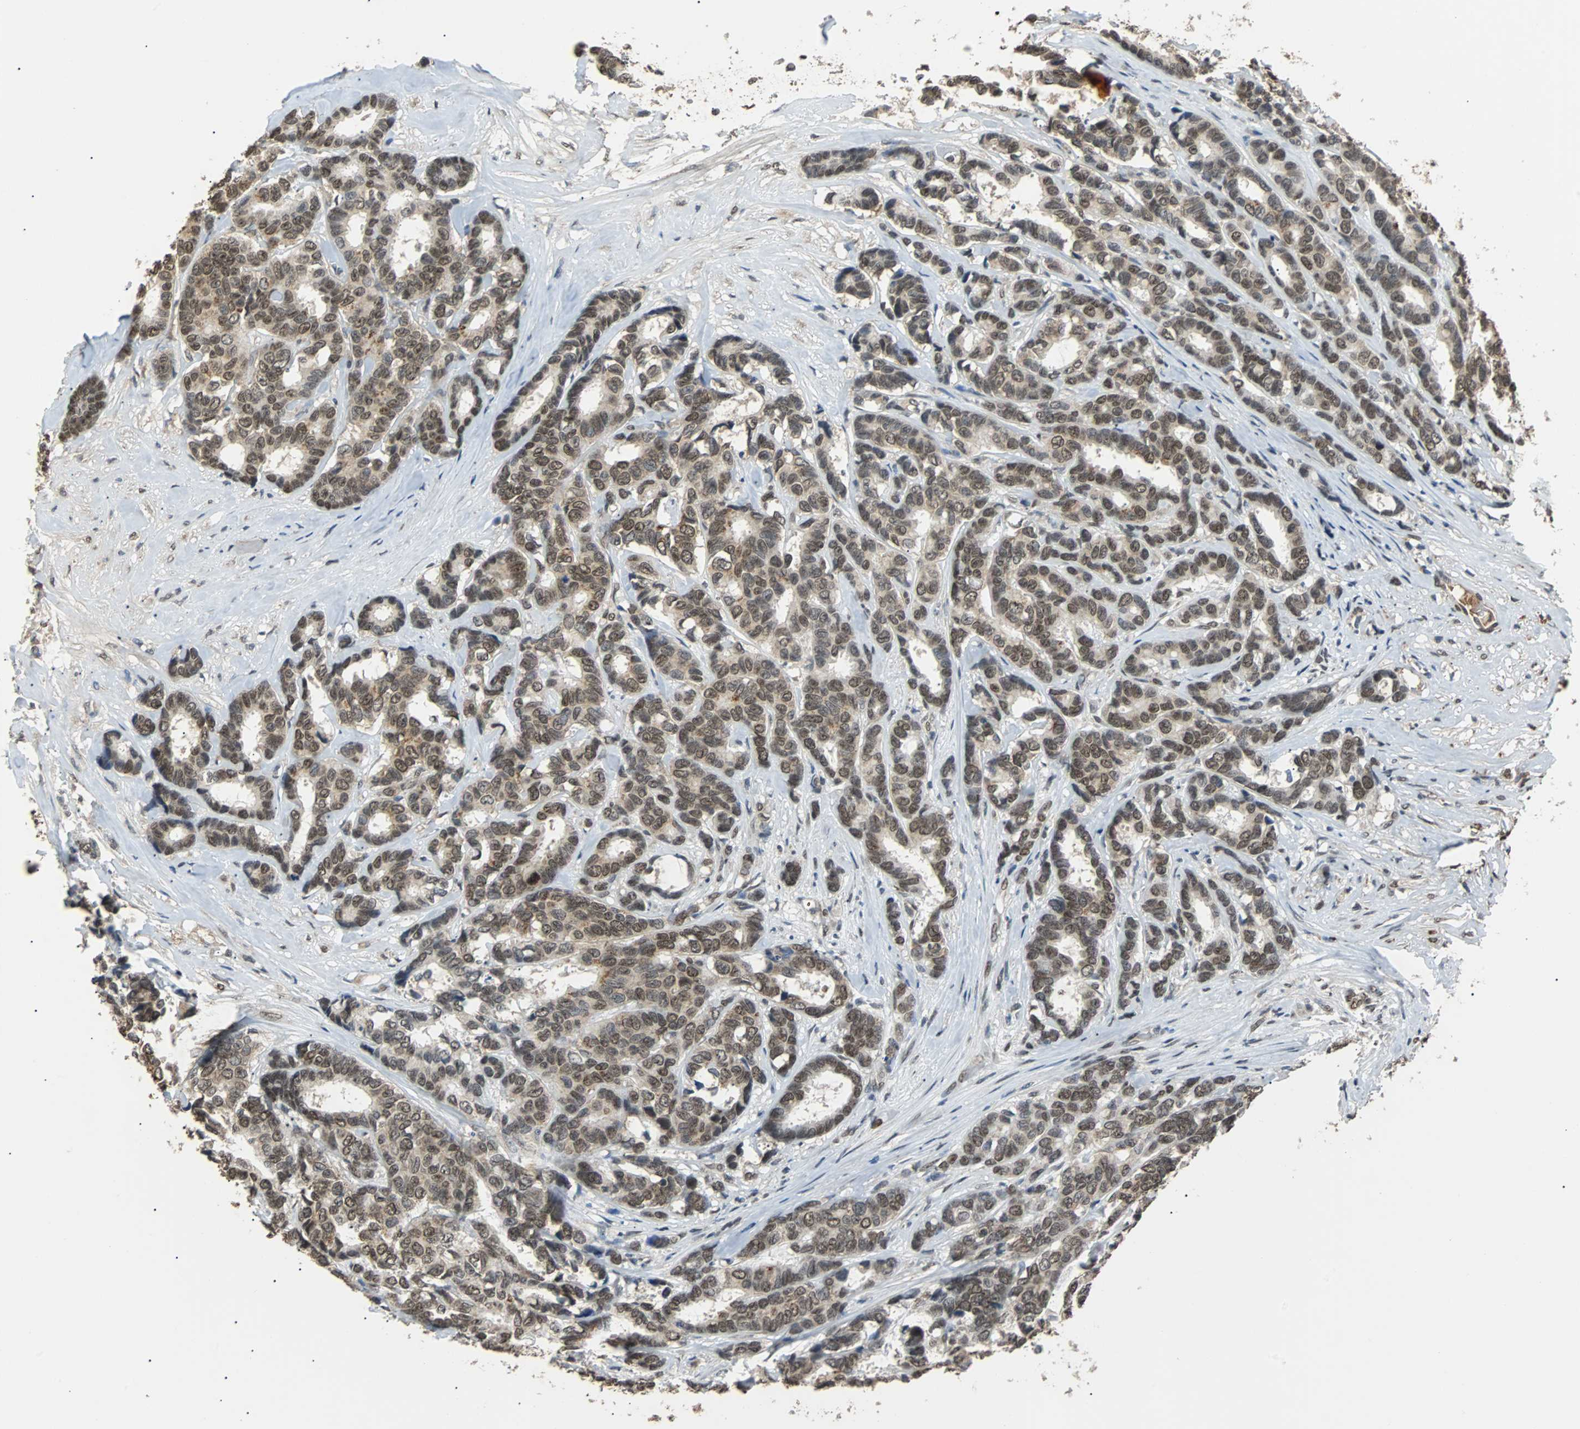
{"staining": {"intensity": "moderate", "quantity": ">75%", "location": "cytoplasmic/membranous,nuclear"}, "tissue": "breast cancer", "cell_type": "Tumor cells", "image_type": "cancer", "snomed": [{"axis": "morphology", "description": "Duct carcinoma"}, {"axis": "topography", "description": "Breast"}], "caption": "A brown stain highlights moderate cytoplasmic/membranous and nuclear positivity of a protein in breast cancer (intraductal carcinoma) tumor cells.", "gene": "PHC1", "patient": {"sex": "female", "age": 87}}